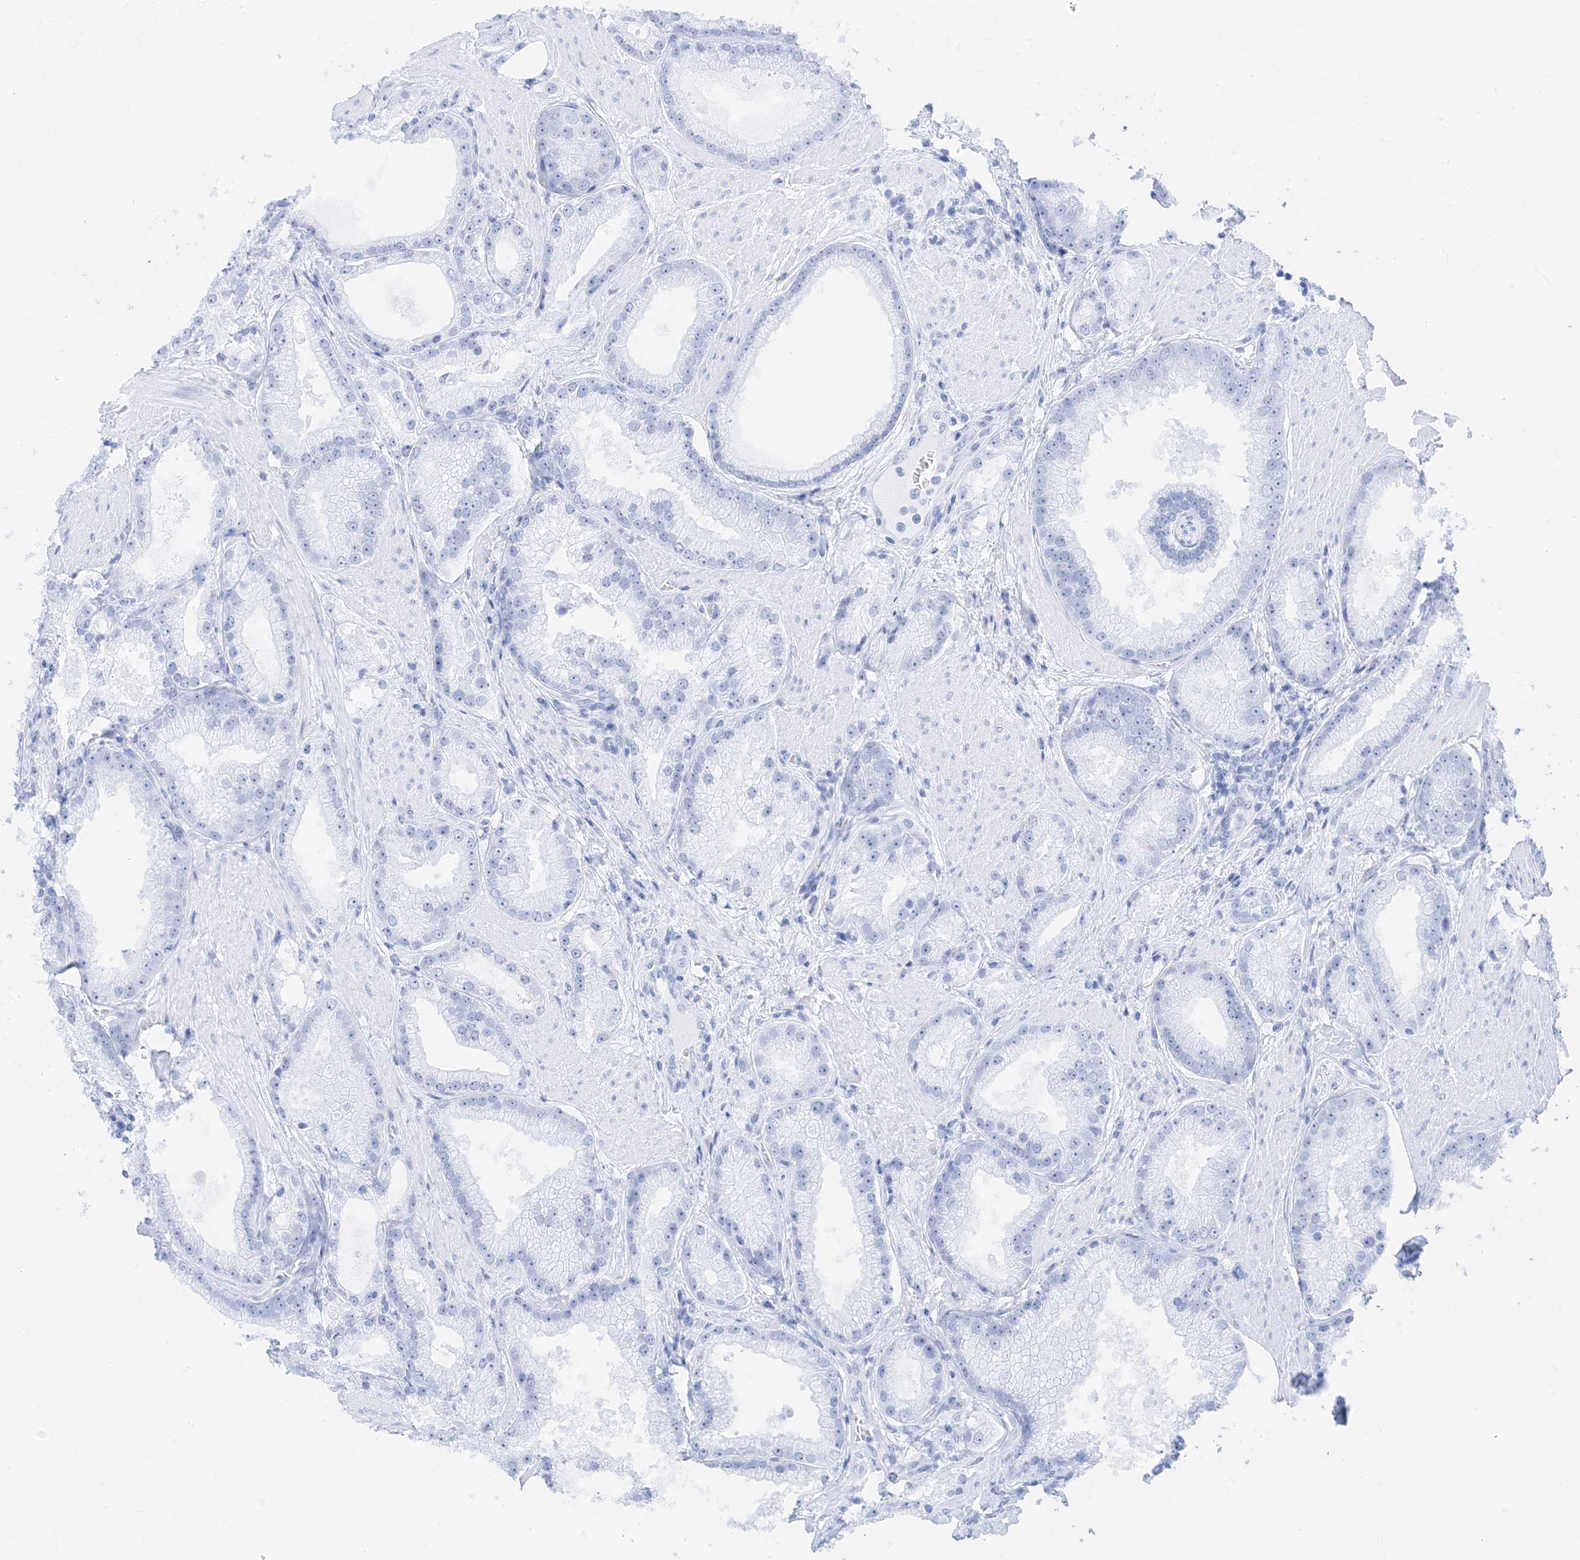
{"staining": {"intensity": "negative", "quantity": "none", "location": "none"}, "tissue": "prostate cancer", "cell_type": "Tumor cells", "image_type": "cancer", "snomed": [{"axis": "morphology", "description": "Adenocarcinoma, Low grade"}, {"axis": "topography", "description": "Prostate"}], "caption": "The image exhibits no significant staining in tumor cells of prostate low-grade adenocarcinoma.", "gene": "MUC17", "patient": {"sex": "male", "age": 67}}